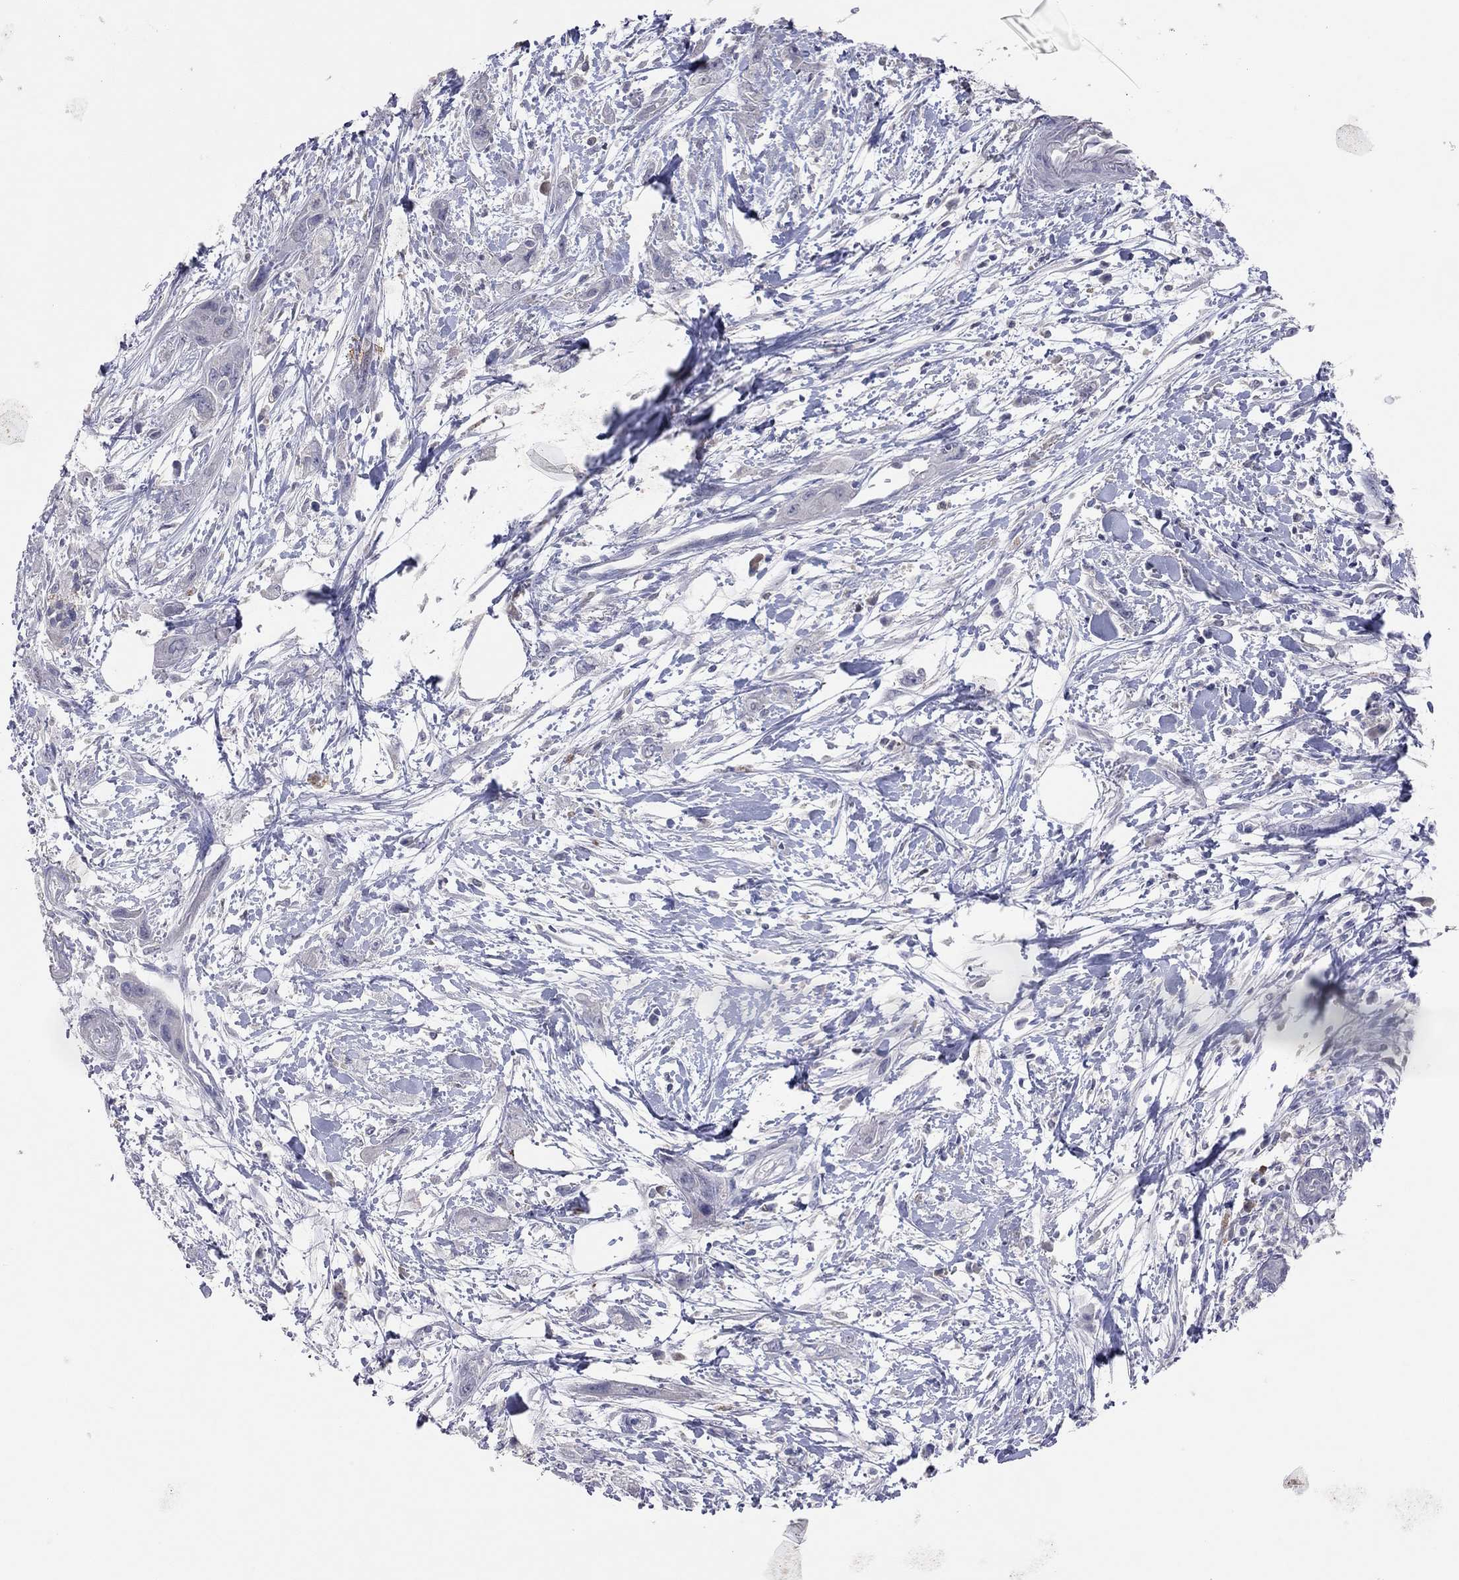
{"staining": {"intensity": "negative", "quantity": "none", "location": "none"}, "tissue": "pancreatic cancer", "cell_type": "Tumor cells", "image_type": "cancer", "snomed": [{"axis": "morphology", "description": "Adenocarcinoma, NOS"}, {"axis": "topography", "description": "Pancreas"}], "caption": "This is an immunohistochemistry (IHC) photomicrograph of human pancreatic cancer. There is no expression in tumor cells.", "gene": "MMP13", "patient": {"sex": "male", "age": 72}}